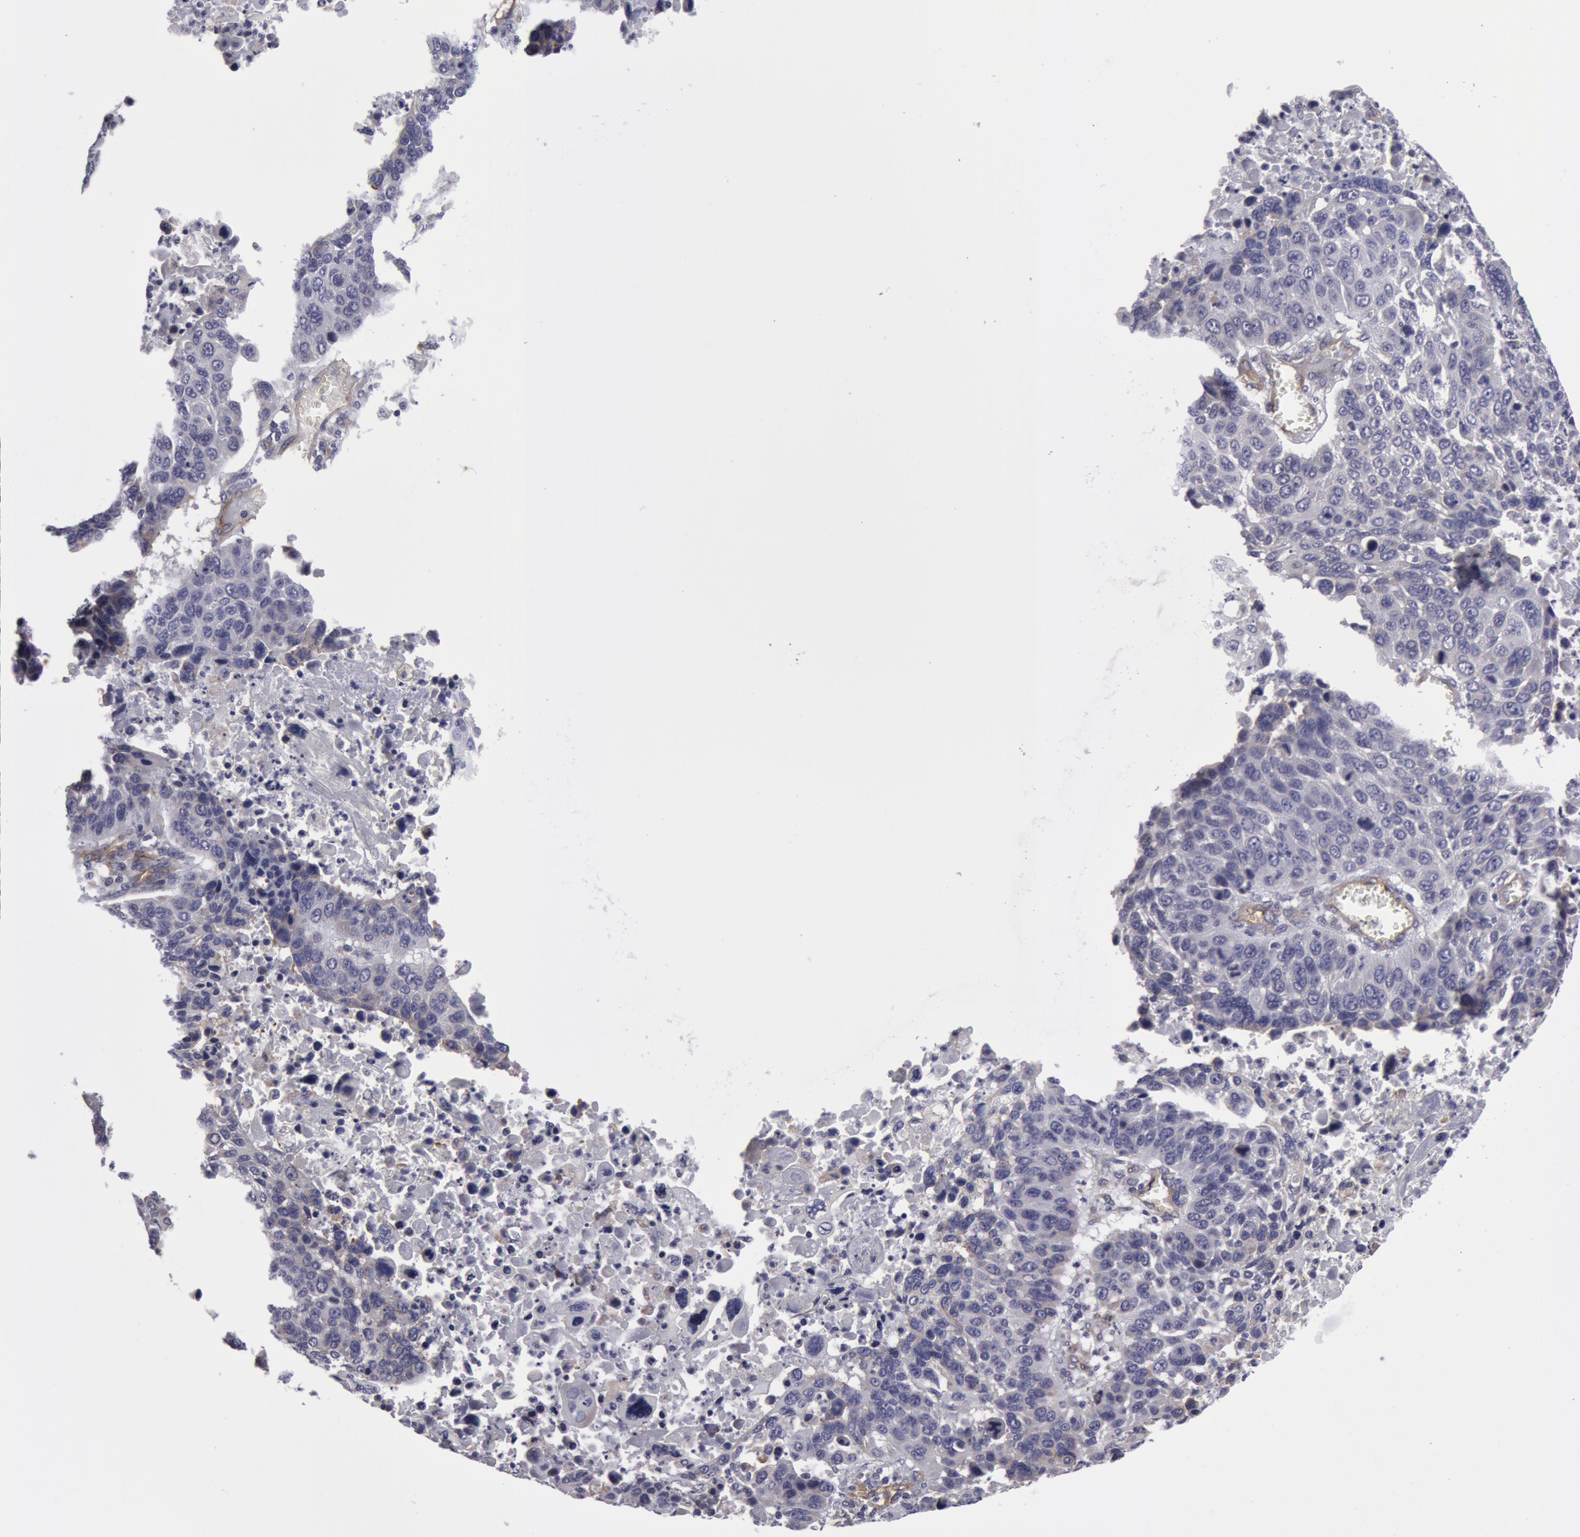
{"staining": {"intensity": "negative", "quantity": "none", "location": "none"}, "tissue": "lung cancer", "cell_type": "Tumor cells", "image_type": "cancer", "snomed": [{"axis": "morphology", "description": "Squamous cell carcinoma, NOS"}, {"axis": "topography", "description": "Lung"}], "caption": "Immunohistochemistry micrograph of neoplastic tissue: human lung cancer (squamous cell carcinoma) stained with DAB exhibits no significant protein expression in tumor cells.", "gene": "IL23A", "patient": {"sex": "male", "age": 68}}